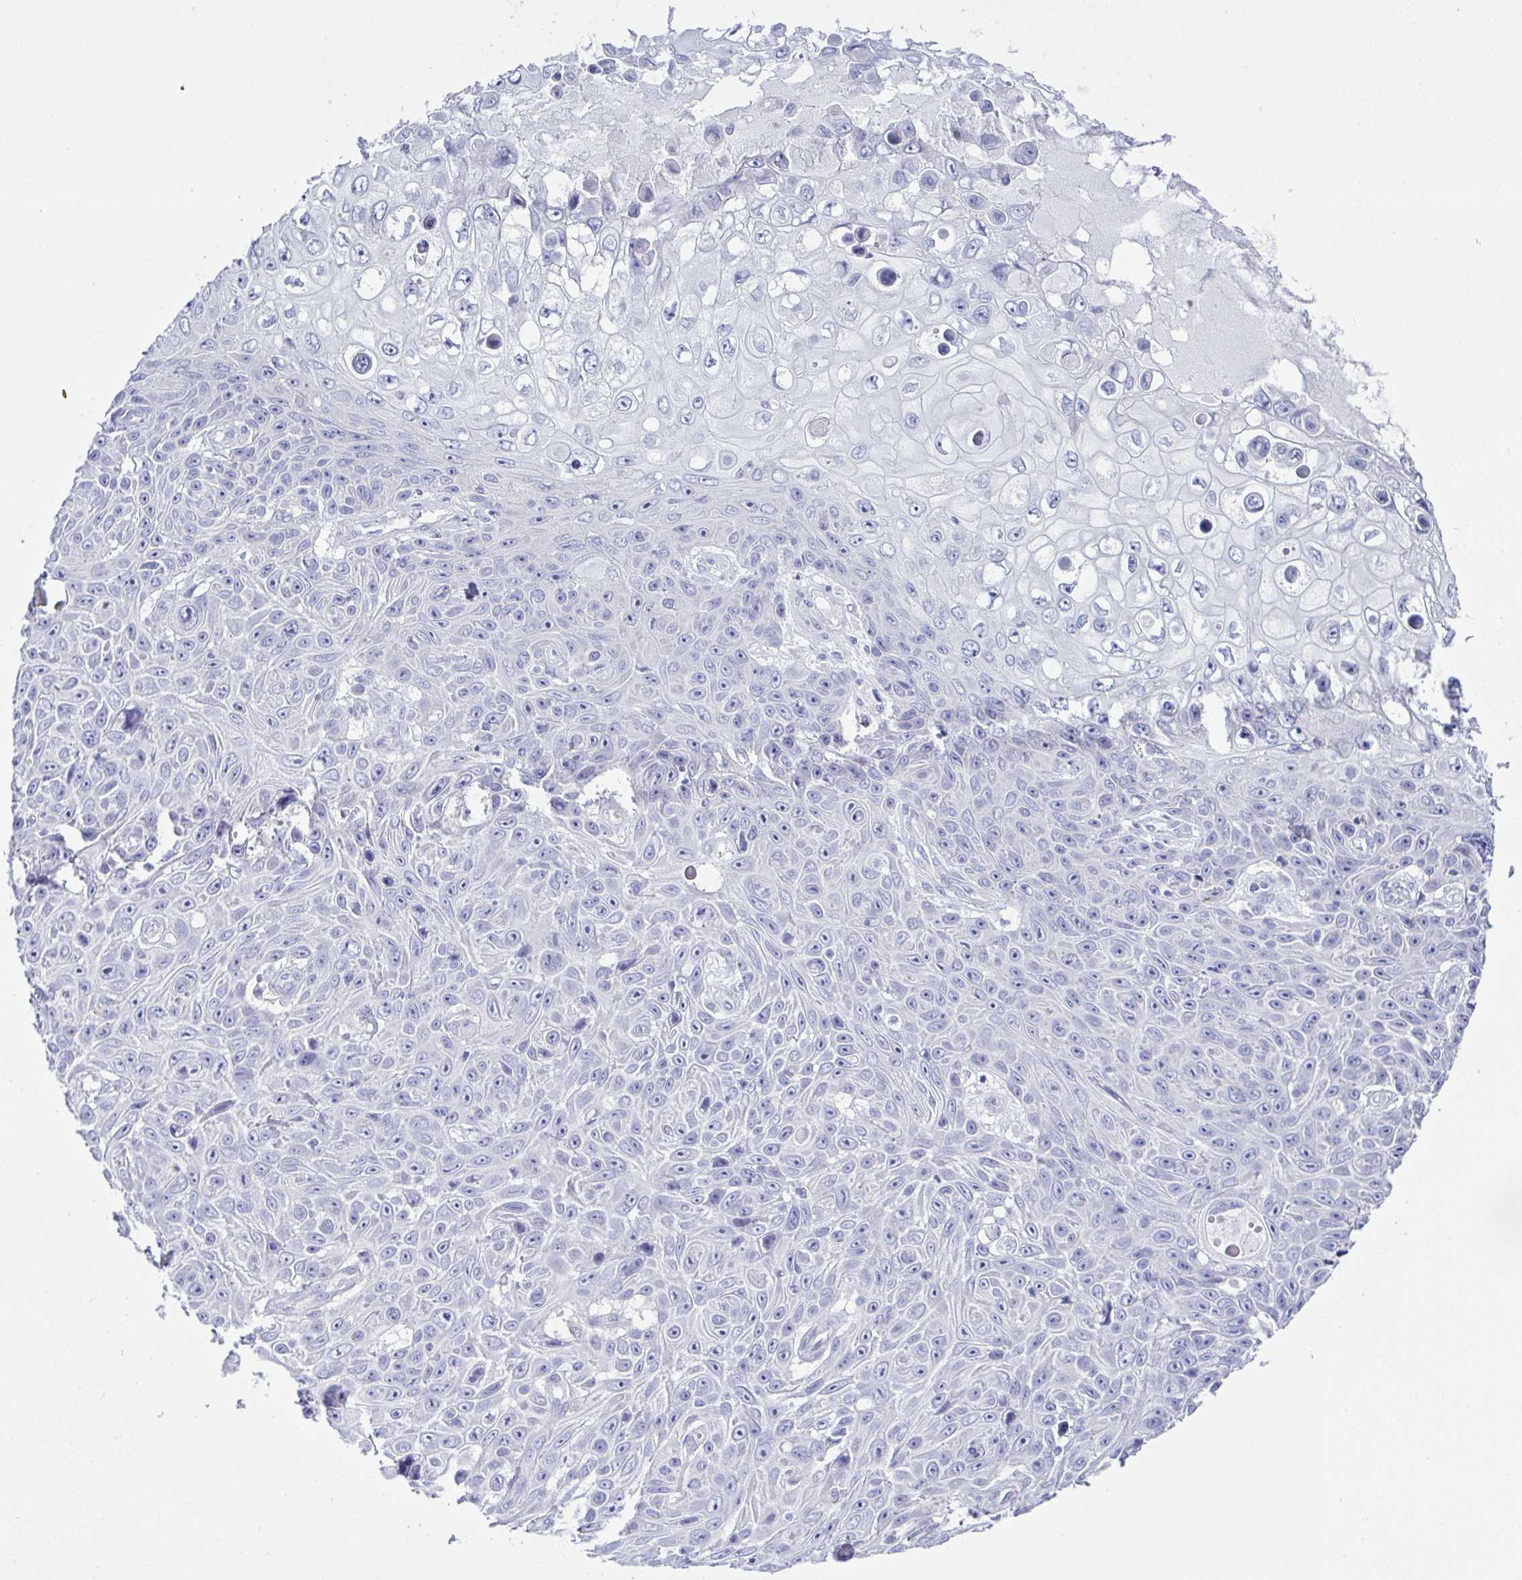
{"staining": {"intensity": "negative", "quantity": "none", "location": "none"}, "tissue": "skin cancer", "cell_type": "Tumor cells", "image_type": "cancer", "snomed": [{"axis": "morphology", "description": "Squamous cell carcinoma, NOS"}, {"axis": "topography", "description": "Skin"}], "caption": "The photomicrograph displays no staining of tumor cells in skin cancer (squamous cell carcinoma).", "gene": "MED11", "patient": {"sex": "male", "age": 82}}